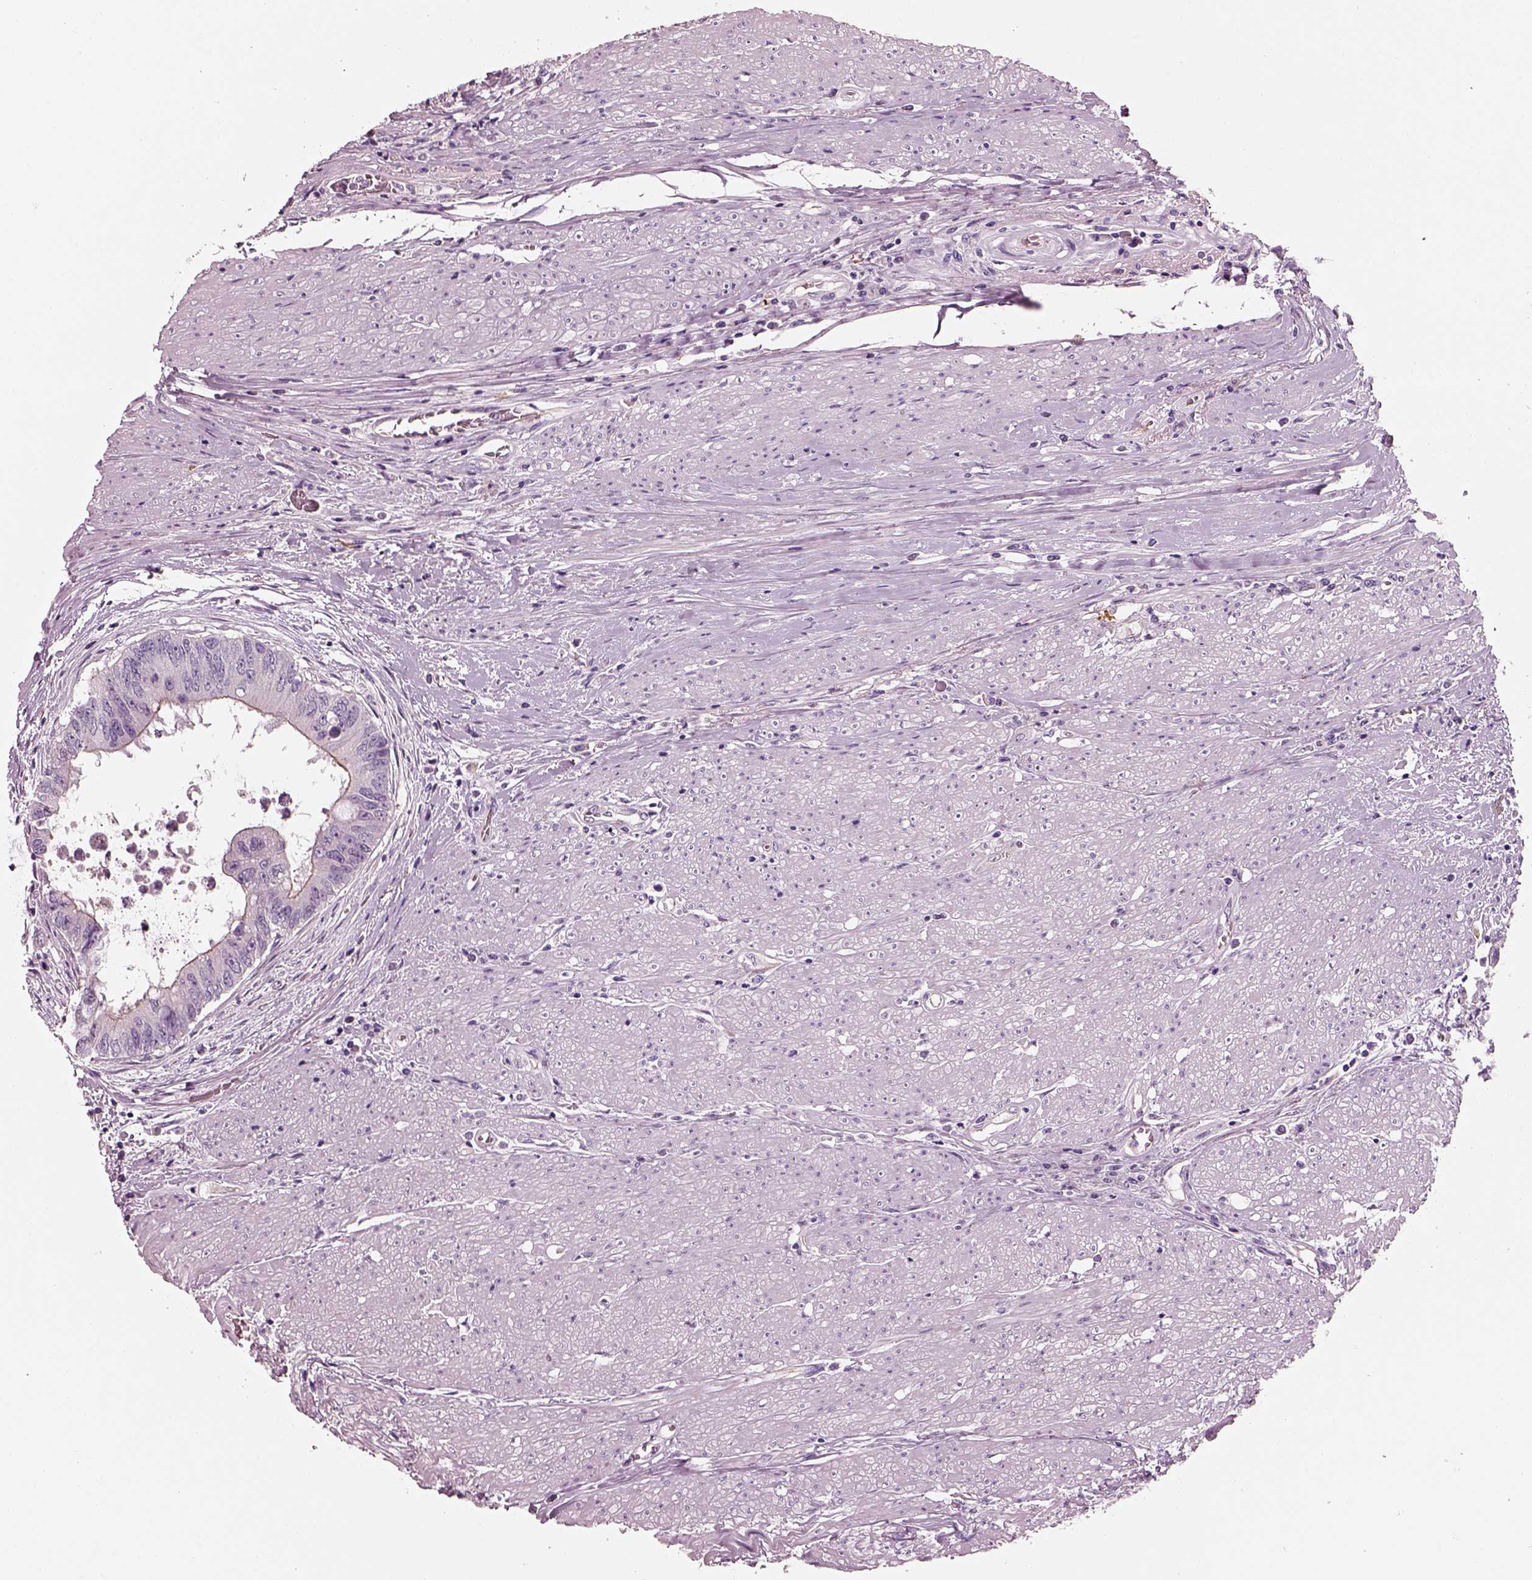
{"staining": {"intensity": "negative", "quantity": "none", "location": "none"}, "tissue": "colorectal cancer", "cell_type": "Tumor cells", "image_type": "cancer", "snomed": [{"axis": "morphology", "description": "Adenocarcinoma, NOS"}, {"axis": "topography", "description": "Rectum"}], "caption": "IHC image of human colorectal adenocarcinoma stained for a protein (brown), which reveals no staining in tumor cells.", "gene": "IGLL1", "patient": {"sex": "male", "age": 59}}